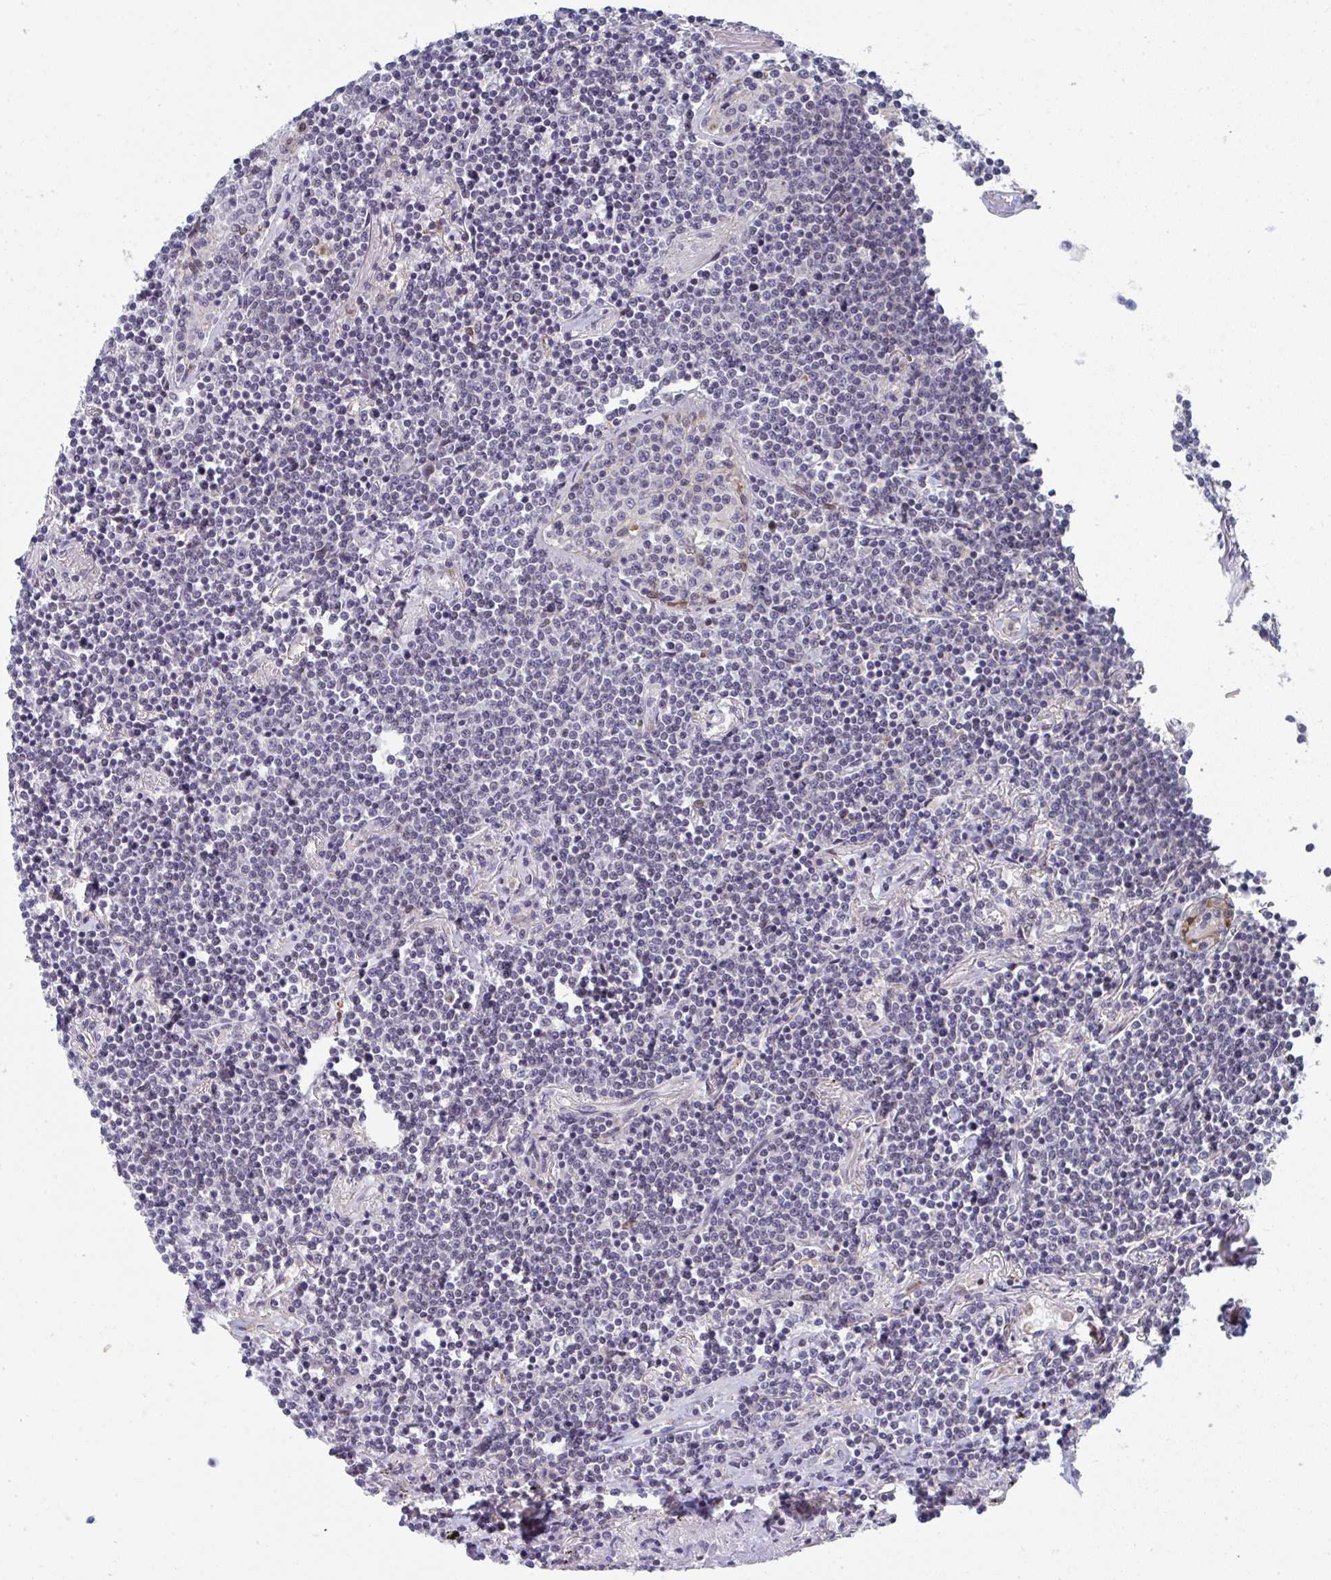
{"staining": {"intensity": "negative", "quantity": "none", "location": "none"}, "tissue": "lymphoma", "cell_type": "Tumor cells", "image_type": "cancer", "snomed": [{"axis": "morphology", "description": "Malignant lymphoma, non-Hodgkin's type, Low grade"}, {"axis": "topography", "description": "Lung"}], "caption": "This histopathology image is of low-grade malignant lymphoma, non-Hodgkin's type stained with immunohistochemistry to label a protein in brown with the nuclei are counter-stained blue. There is no expression in tumor cells.", "gene": "JDP2", "patient": {"sex": "female", "age": 71}}